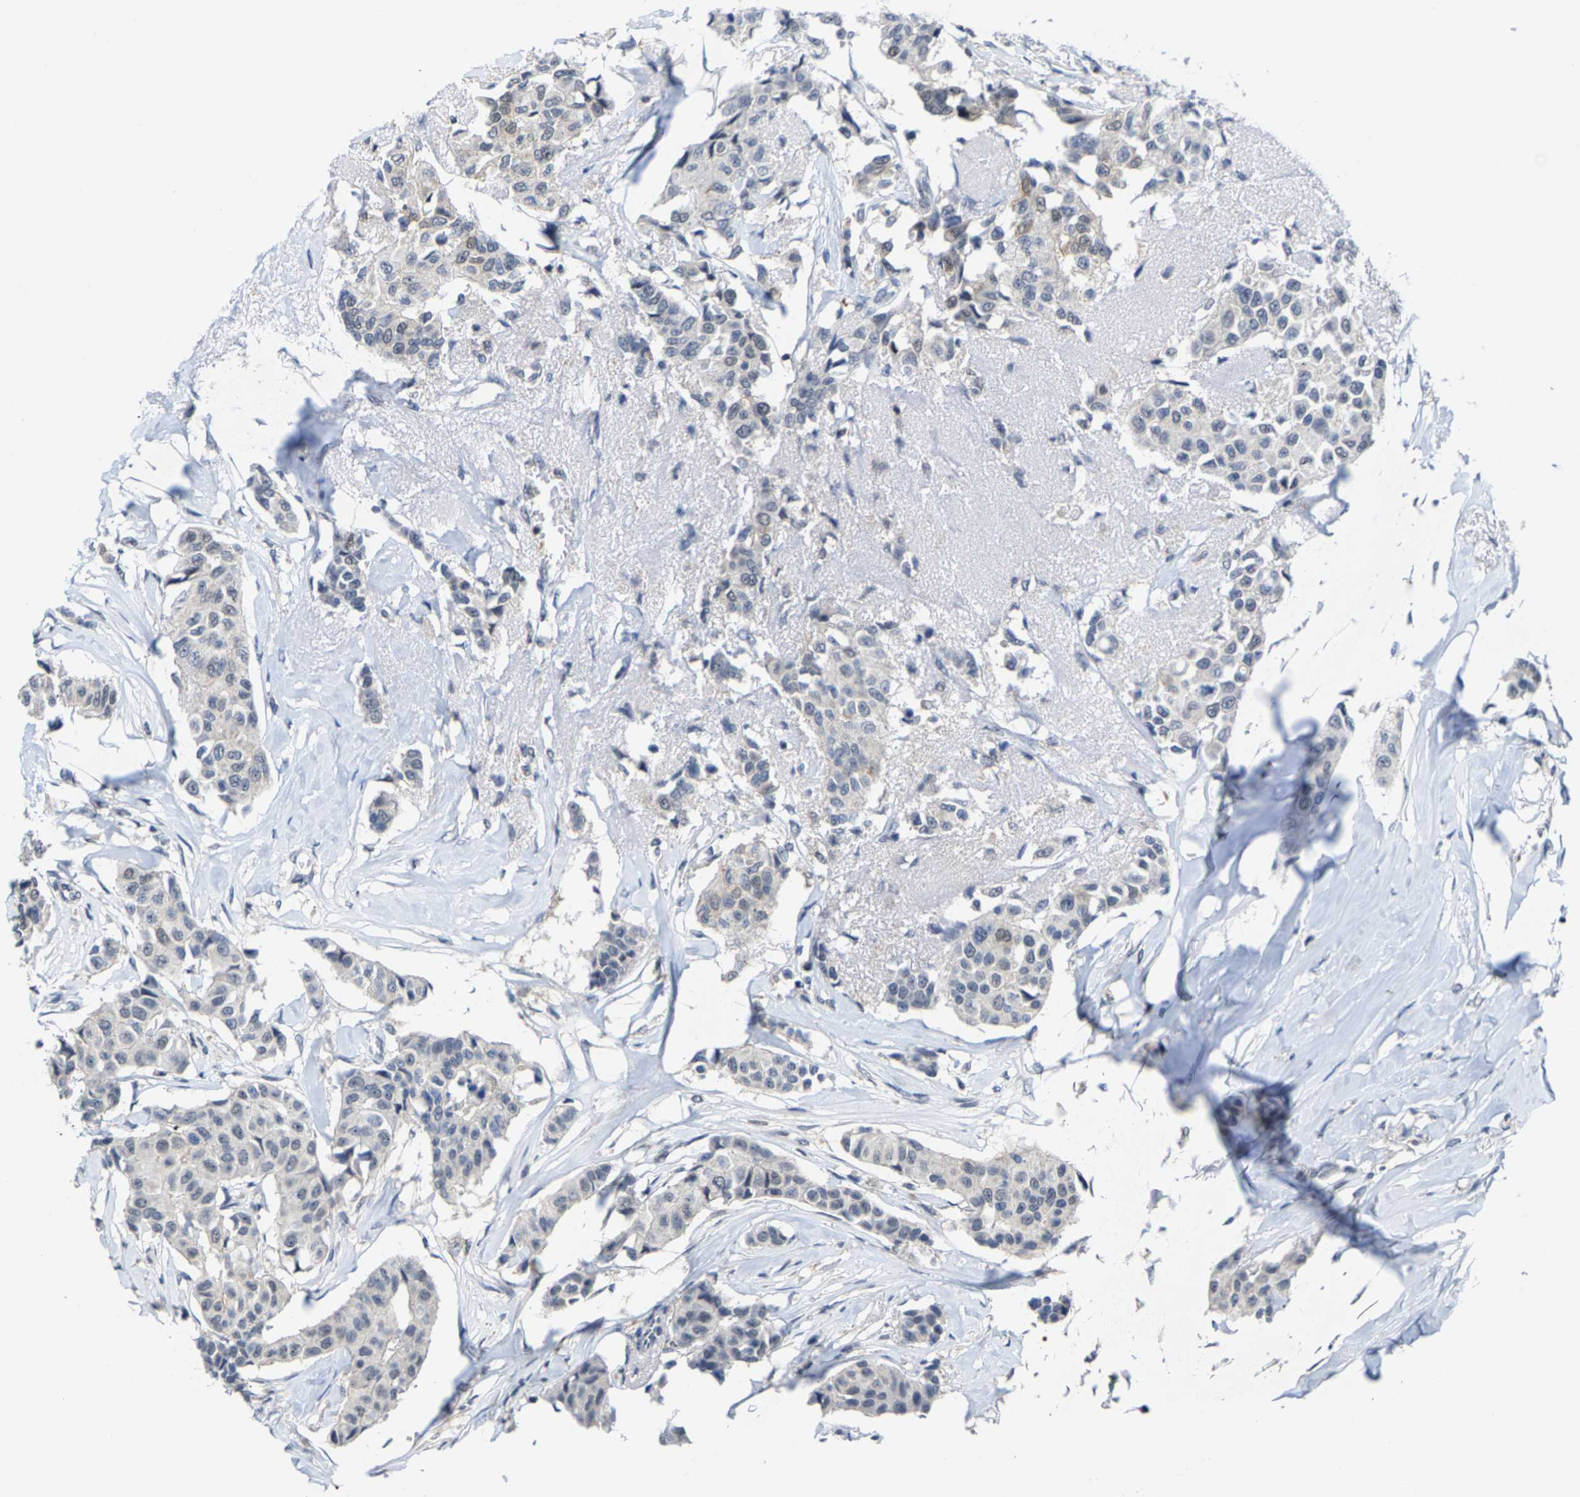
{"staining": {"intensity": "negative", "quantity": "none", "location": "none"}, "tissue": "breast cancer", "cell_type": "Tumor cells", "image_type": "cancer", "snomed": [{"axis": "morphology", "description": "Duct carcinoma"}, {"axis": "topography", "description": "Breast"}], "caption": "Breast intraductal carcinoma was stained to show a protein in brown. There is no significant positivity in tumor cells. (DAB (3,3'-diaminobenzidine) immunohistochemistry visualized using brightfield microscopy, high magnification).", "gene": "FGD3", "patient": {"sex": "female", "age": 80}}